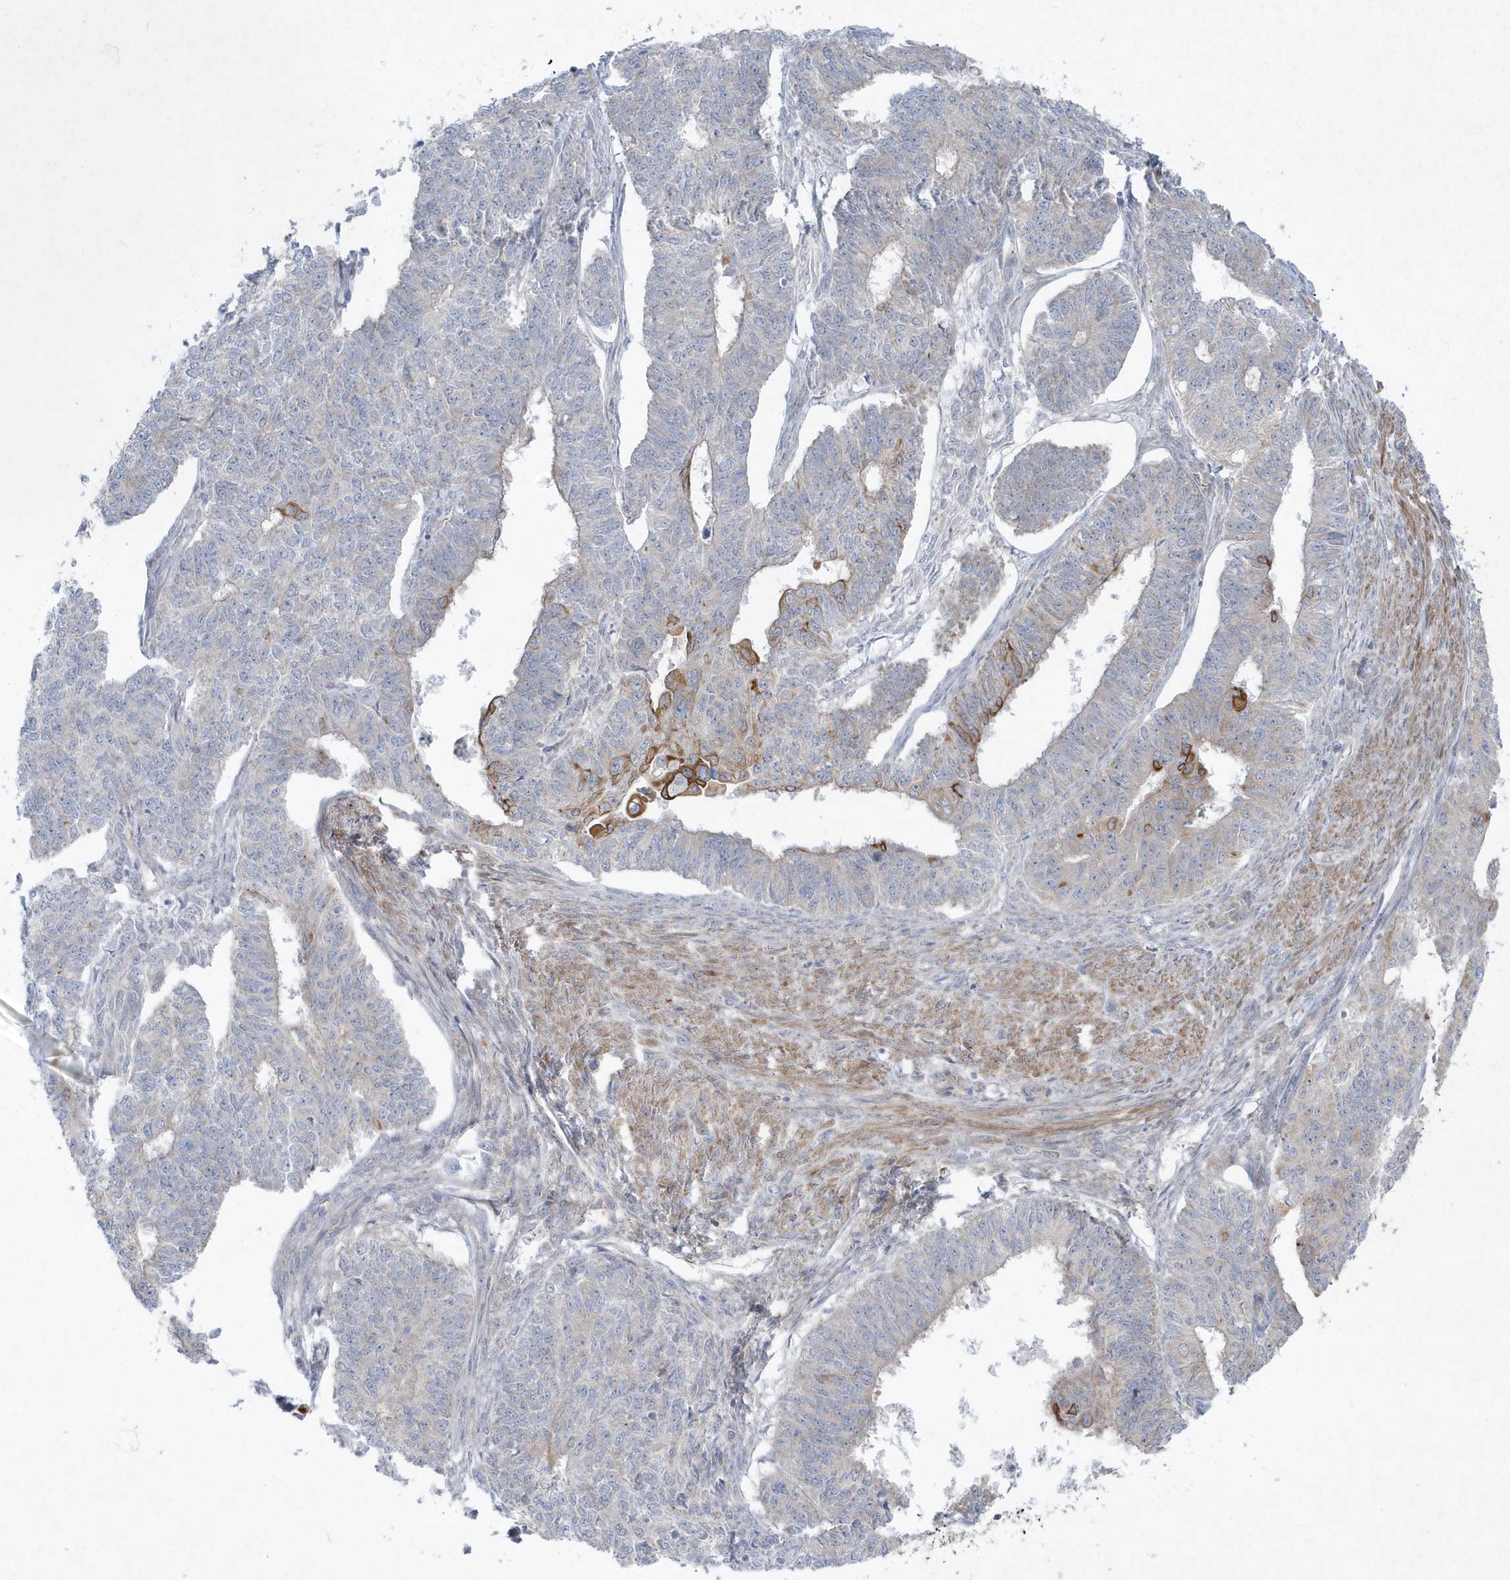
{"staining": {"intensity": "strong", "quantity": "25%-75%", "location": "cytoplasmic/membranous"}, "tissue": "endometrial cancer", "cell_type": "Tumor cells", "image_type": "cancer", "snomed": [{"axis": "morphology", "description": "Adenocarcinoma, NOS"}, {"axis": "topography", "description": "Endometrium"}], "caption": "The histopathology image demonstrates staining of endometrial cancer, revealing strong cytoplasmic/membranous protein expression (brown color) within tumor cells.", "gene": "LARS1", "patient": {"sex": "female", "age": 32}}